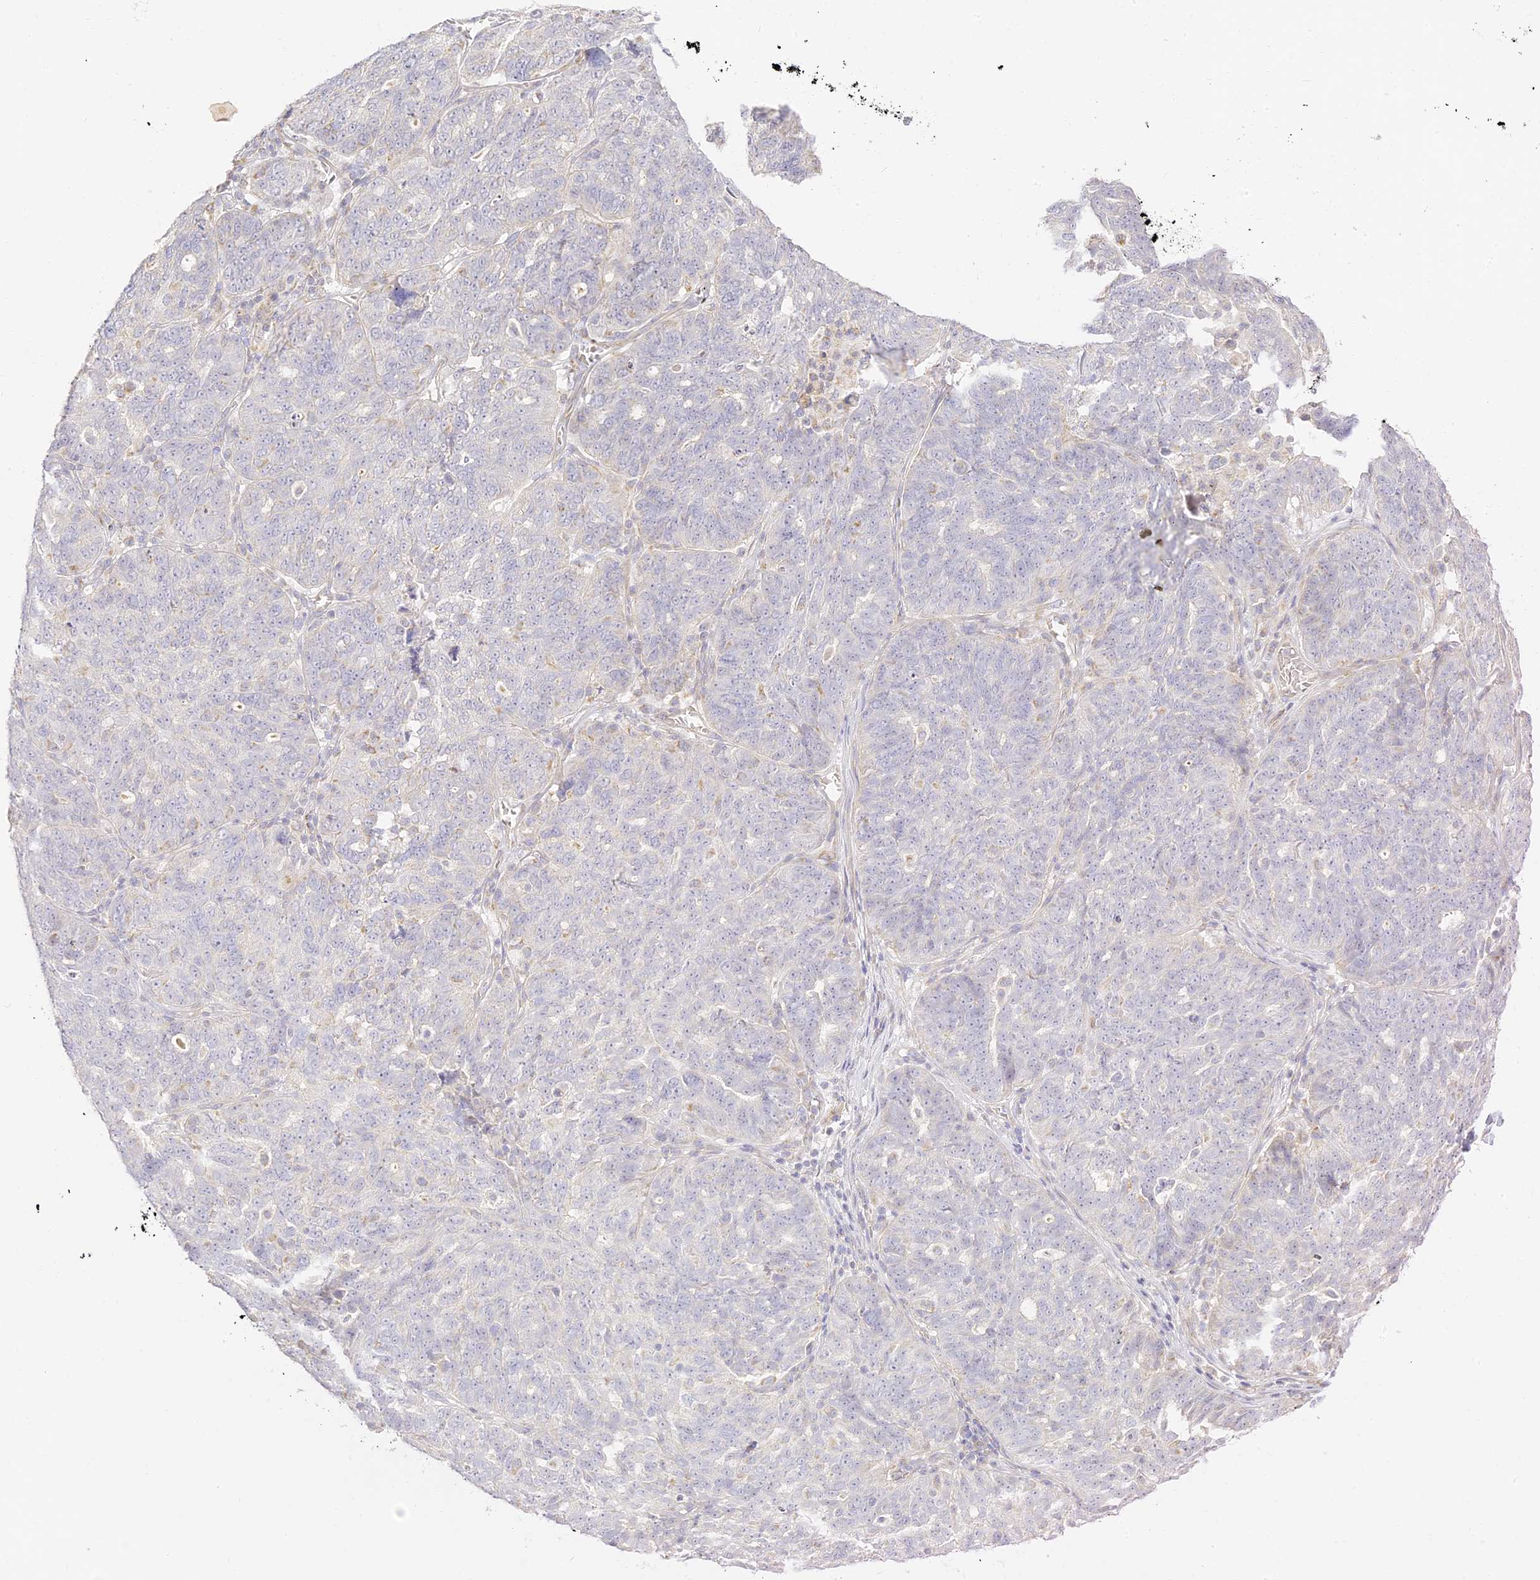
{"staining": {"intensity": "weak", "quantity": "<25%", "location": "cytoplasmic/membranous"}, "tissue": "ovarian cancer", "cell_type": "Tumor cells", "image_type": "cancer", "snomed": [{"axis": "morphology", "description": "Cystadenocarcinoma, serous, NOS"}, {"axis": "topography", "description": "Ovary"}], "caption": "High power microscopy photomicrograph of an immunohistochemistry micrograph of ovarian cancer, revealing no significant staining in tumor cells. (DAB (3,3'-diaminobenzidine) IHC with hematoxylin counter stain).", "gene": "LRRC15", "patient": {"sex": "female", "age": 59}}